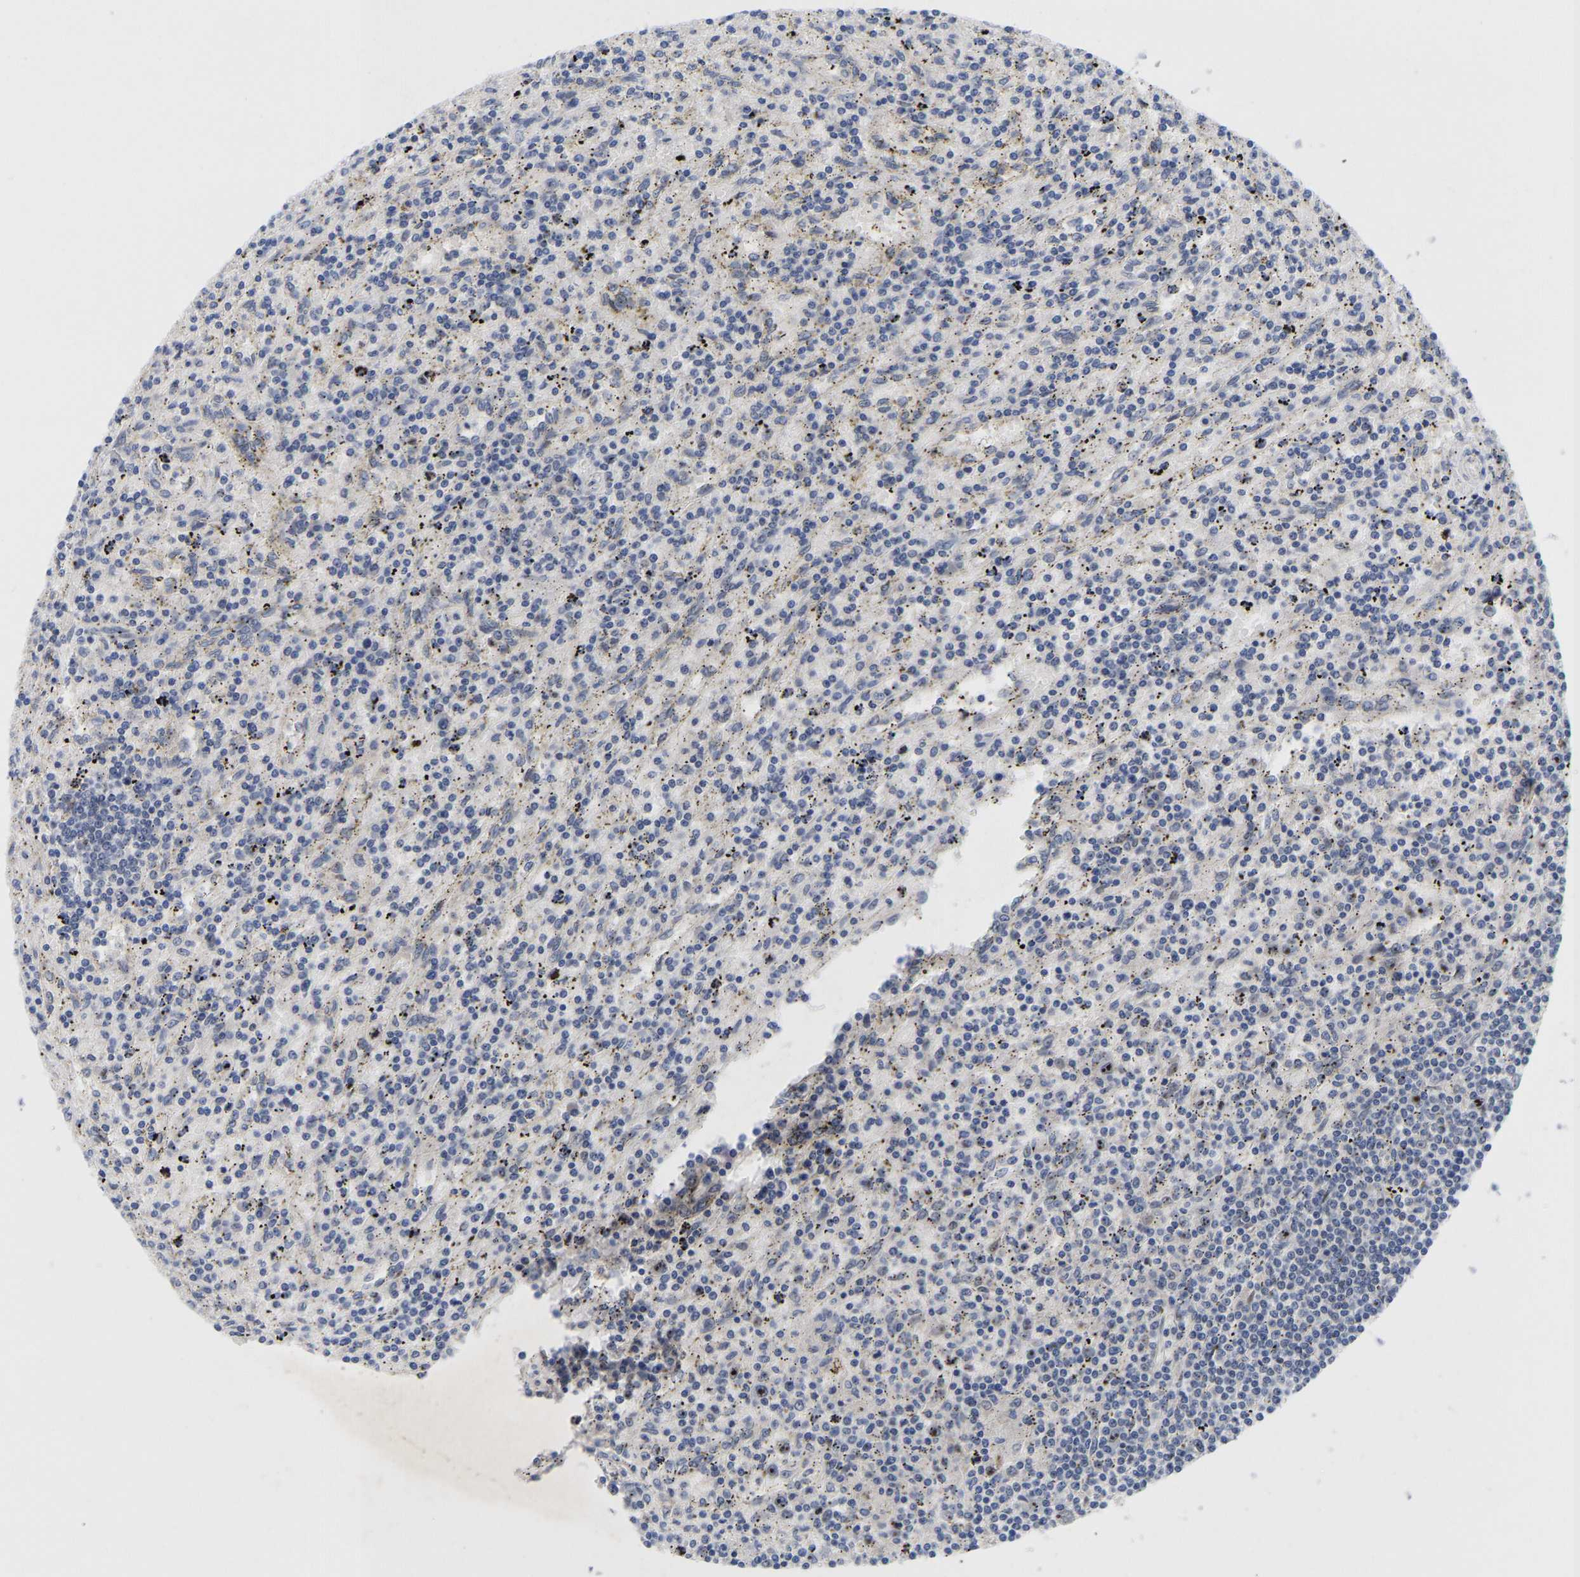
{"staining": {"intensity": "negative", "quantity": "none", "location": "none"}, "tissue": "lymphoma", "cell_type": "Tumor cells", "image_type": "cancer", "snomed": [{"axis": "morphology", "description": "Malignant lymphoma, non-Hodgkin's type, Low grade"}, {"axis": "topography", "description": "Spleen"}], "caption": "An immunohistochemistry (IHC) photomicrograph of low-grade malignant lymphoma, non-Hodgkin's type is shown. There is no staining in tumor cells of low-grade malignant lymphoma, non-Hodgkin's type.", "gene": "NLE1", "patient": {"sex": "male", "age": 76}}